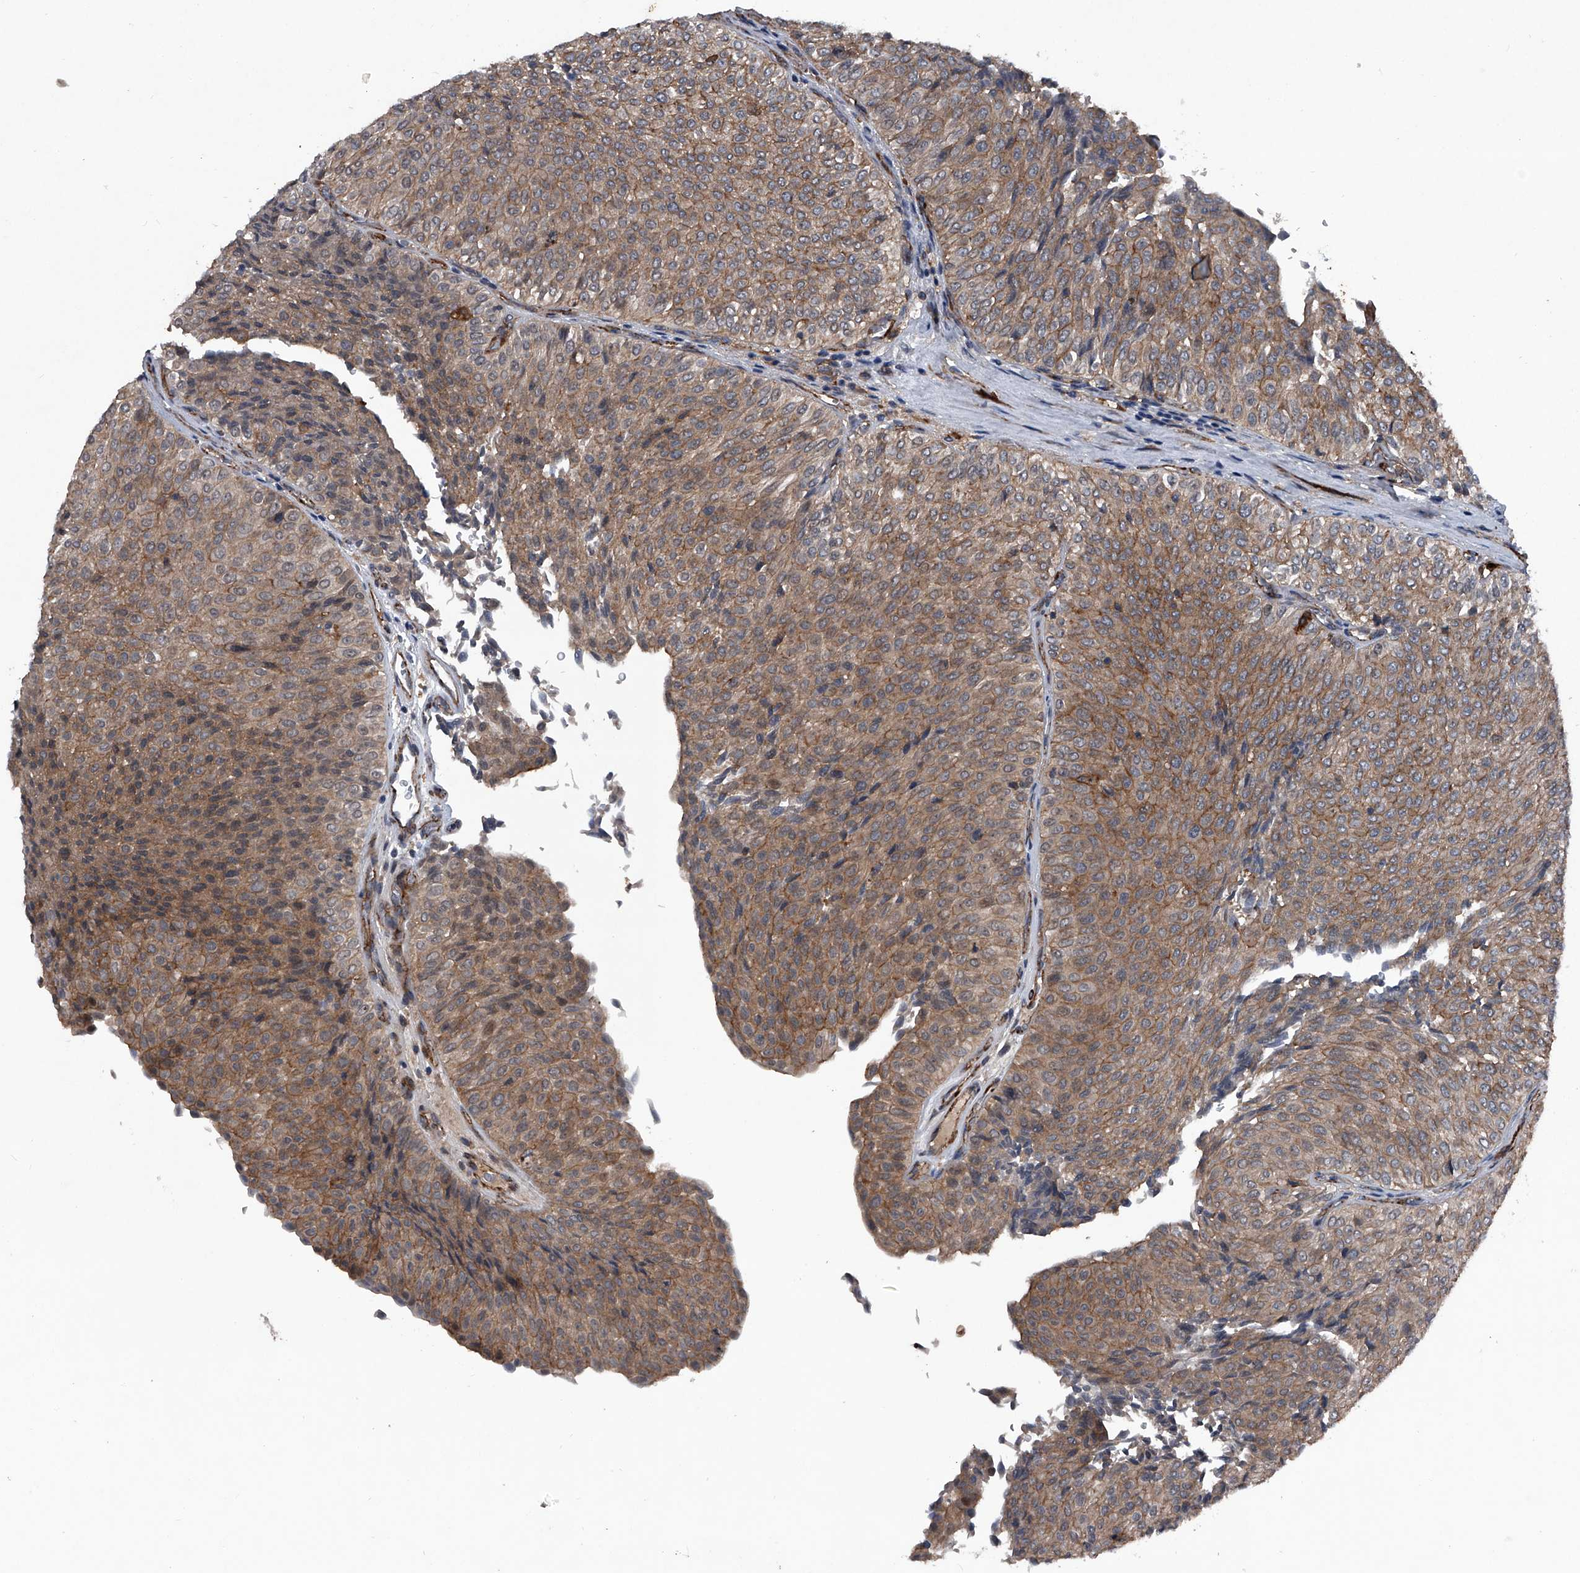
{"staining": {"intensity": "moderate", "quantity": ">75%", "location": "cytoplasmic/membranous"}, "tissue": "urothelial cancer", "cell_type": "Tumor cells", "image_type": "cancer", "snomed": [{"axis": "morphology", "description": "Urothelial carcinoma, Low grade"}, {"axis": "topography", "description": "Urinary bladder"}], "caption": "Immunohistochemistry micrograph of neoplastic tissue: human urothelial carcinoma (low-grade) stained using immunohistochemistry (IHC) shows medium levels of moderate protein expression localized specifically in the cytoplasmic/membranous of tumor cells, appearing as a cytoplasmic/membranous brown color.", "gene": "MAPKAP1", "patient": {"sex": "male", "age": 78}}